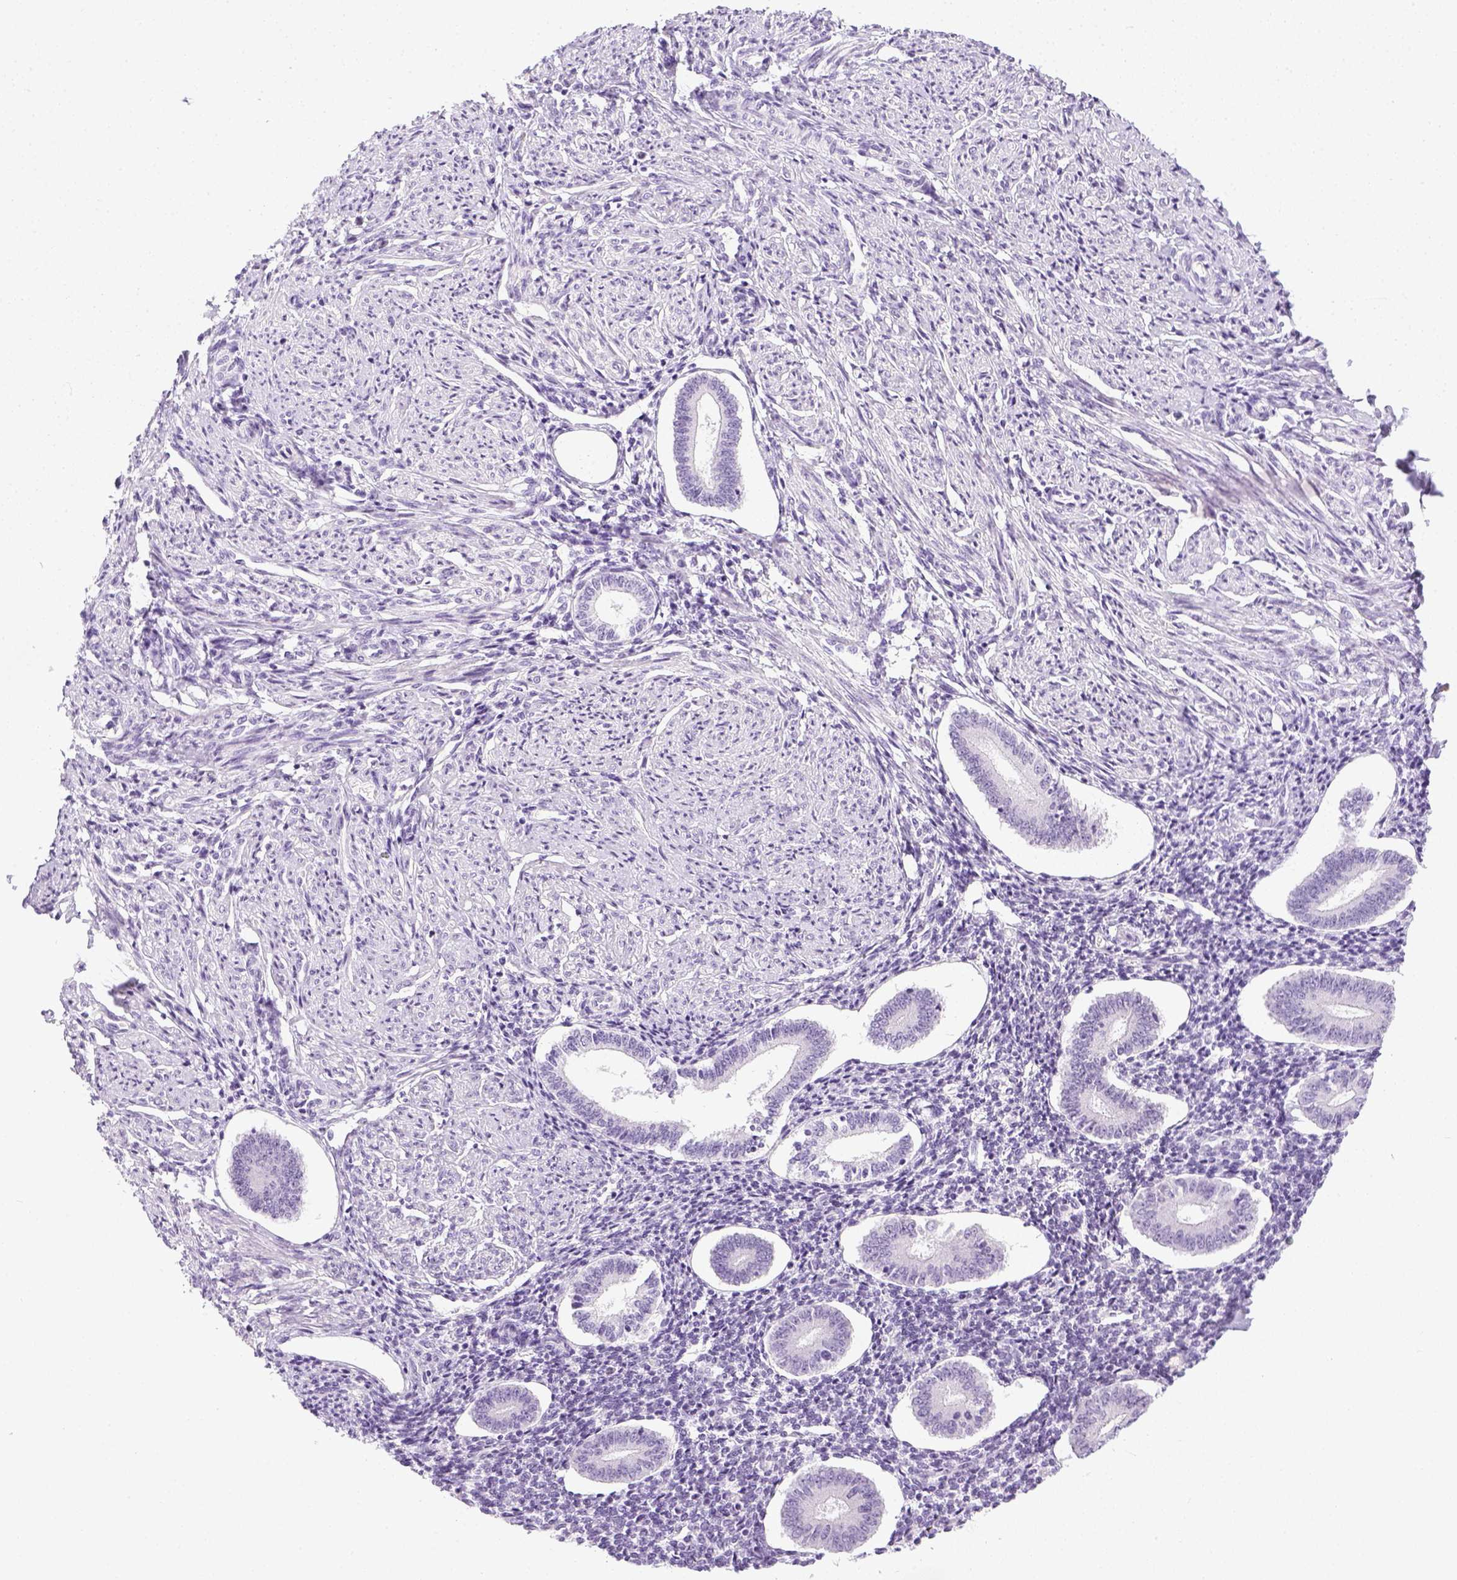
{"staining": {"intensity": "negative", "quantity": "none", "location": "none"}, "tissue": "endometrium", "cell_type": "Cells in endometrial stroma", "image_type": "normal", "snomed": [{"axis": "morphology", "description": "Normal tissue, NOS"}, {"axis": "topography", "description": "Endometrium"}], "caption": "High power microscopy photomicrograph of an immunohistochemistry histopathology image of normal endometrium, revealing no significant staining in cells in endometrial stroma. (DAB (3,3'-diaminobenzidine) IHC with hematoxylin counter stain).", "gene": "LGSN", "patient": {"sex": "female", "age": 40}}